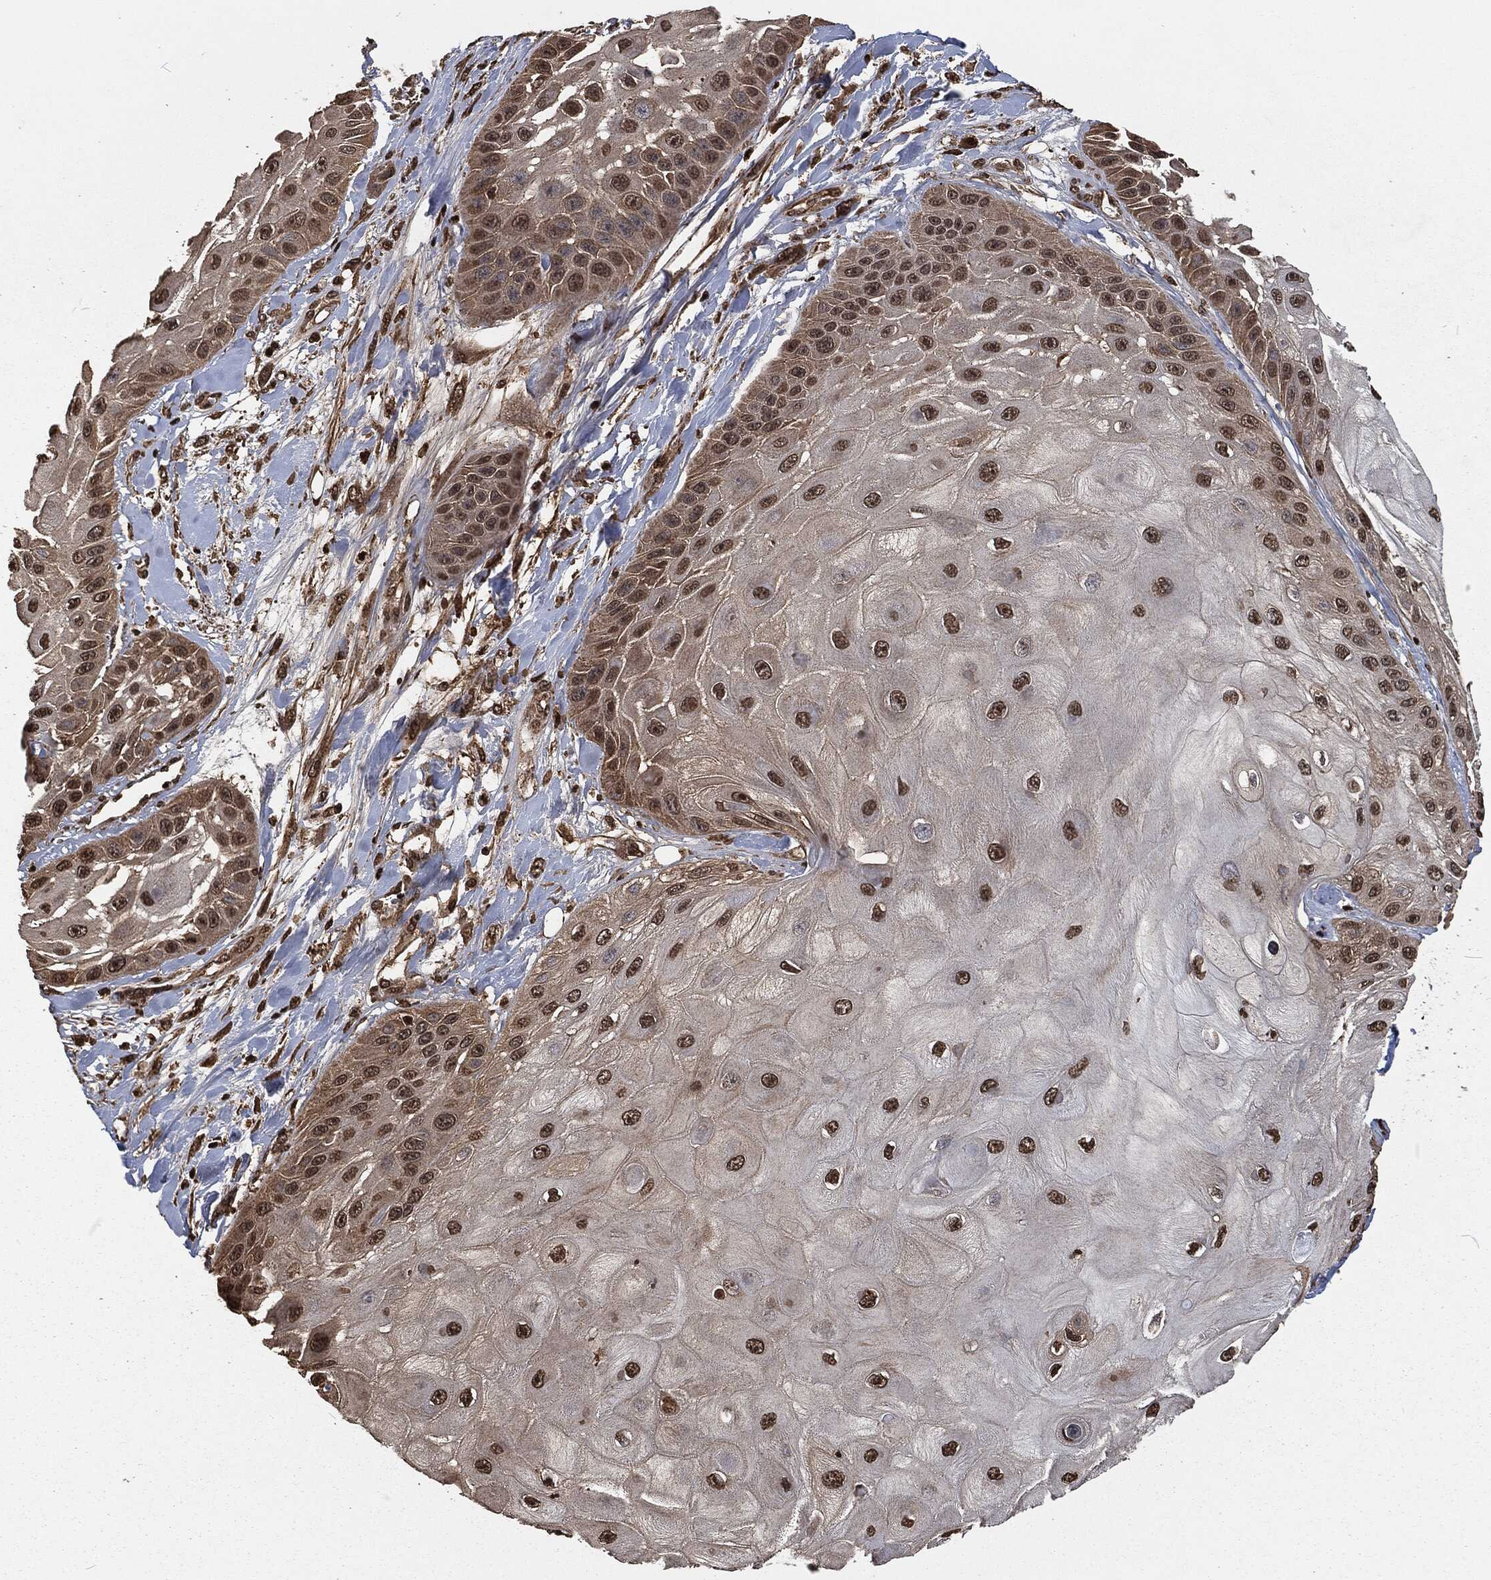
{"staining": {"intensity": "moderate", "quantity": ">75%", "location": "nuclear"}, "tissue": "skin cancer", "cell_type": "Tumor cells", "image_type": "cancer", "snomed": [{"axis": "morphology", "description": "Normal tissue, NOS"}, {"axis": "morphology", "description": "Squamous cell carcinoma, NOS"}, {"axis": "topography", "description": "Skin"}], "caption": "Protein staining of skin cancer (squamous cell carcinoma) tissue shows moderate nuclear staining in approximately >75% of tumor cells. The staining was performed using DAB (3,3'-diaminobenzidine), with brown indicating positive protein expression. Nuclei are stained blue with hematoxylin.", "gene": "SNAI1", "patient": {"sex": "male", "age": 79}}